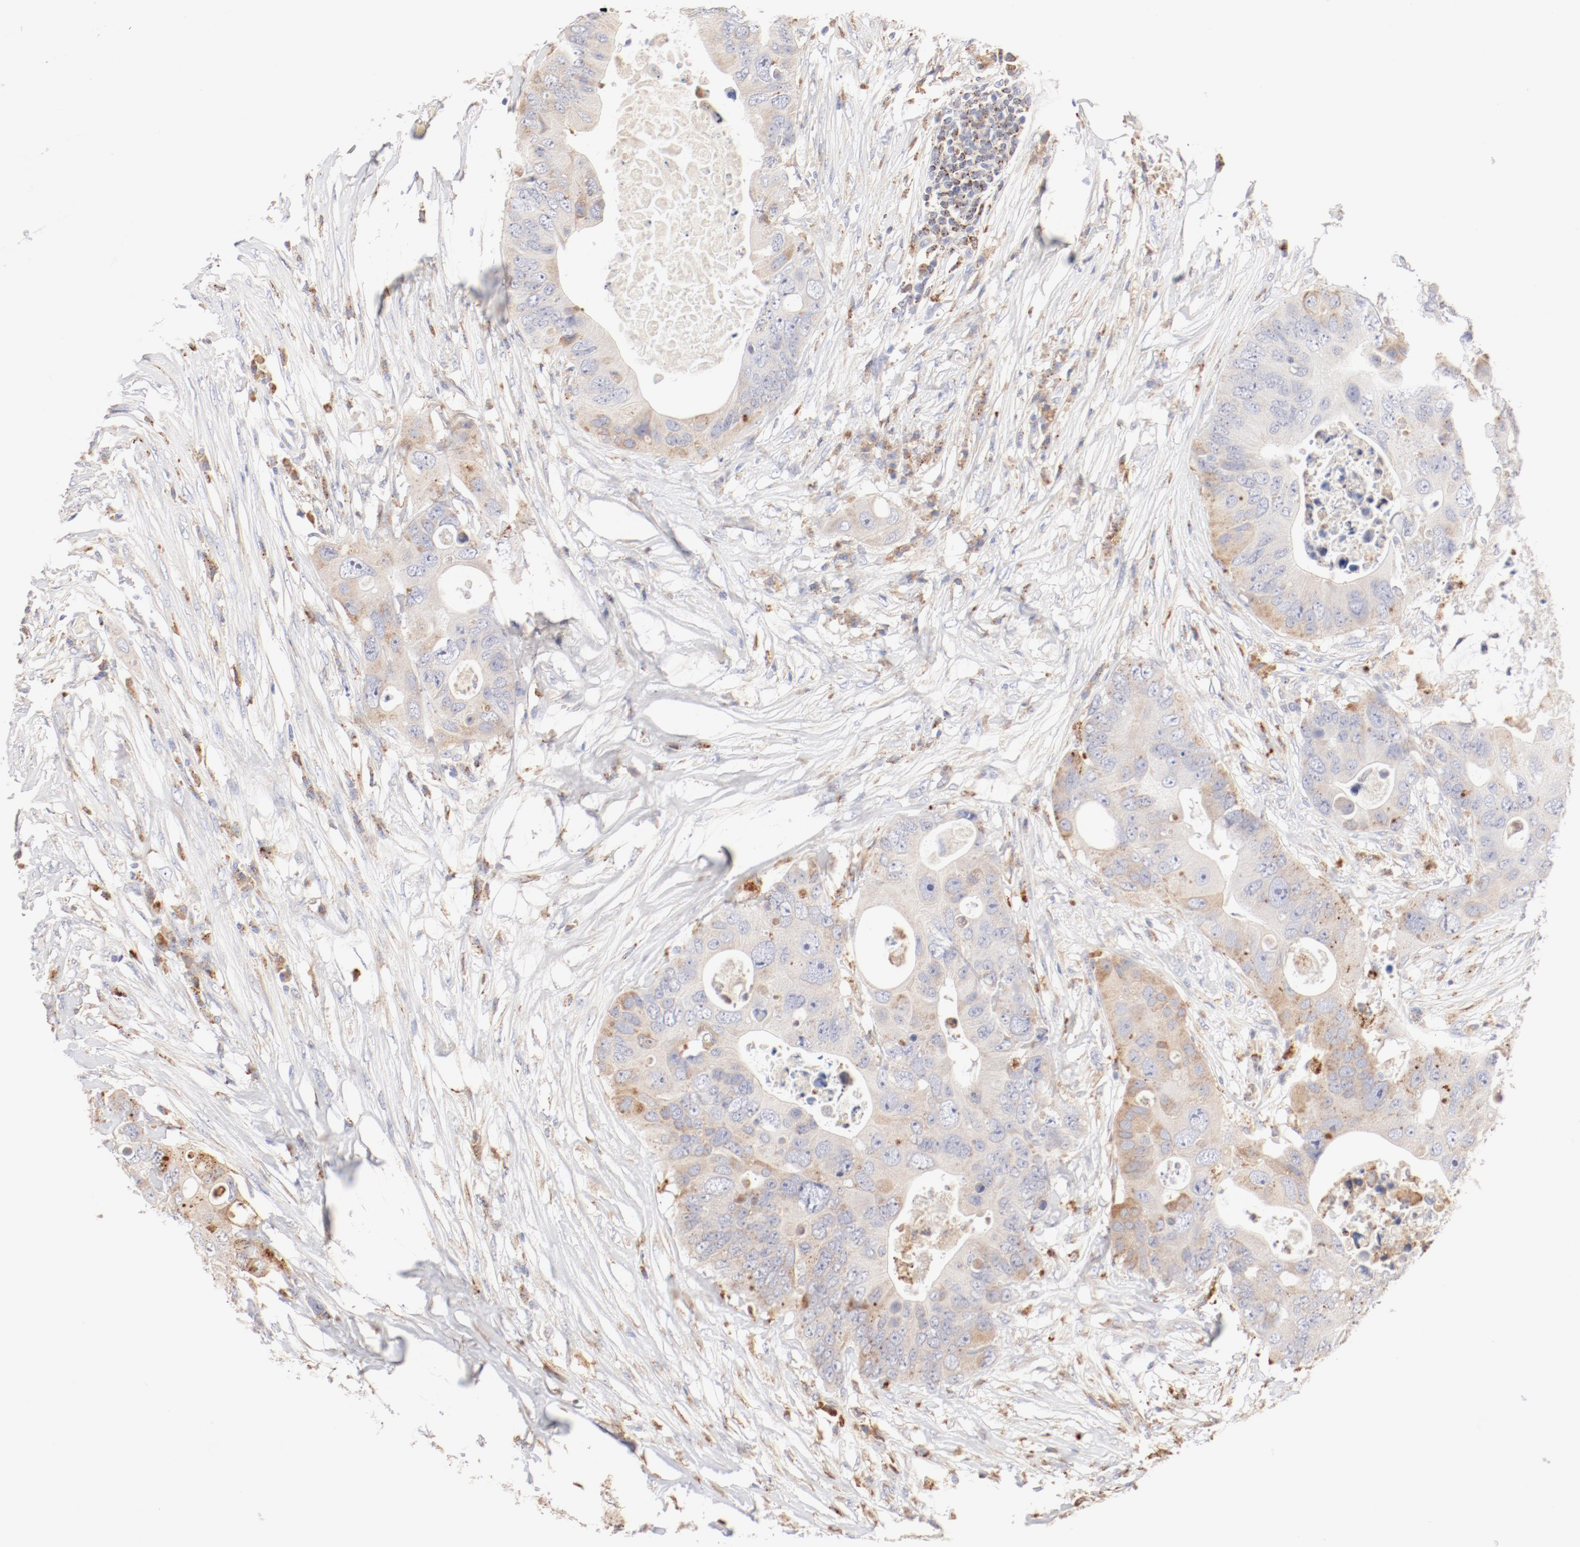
{"staining": {"intensity": "weak", "quantity": ">75%", "location": "cytoplasmic/membranous"}, "tissue": "colorectal cancer", "cell_type": "Tumor cells", "image_type": "cancer", "snomed": [{"axis": "morphology", "description": "Adenocarcinoma, NOS"}, {"axis": "topography", "description": "Colon"}], "caption": "The image shows a brown stain indicating the presence of a protein in the cytoplasmic/membranous of tumor cells in colorectal adenocarcinoma. The staining was performed using DAB to visualize the protein expression in brown, while the nuclei were stained in blue with hematoxylin (Magnification: 20x).", "gene": "CTSH", "patient": {"sex": "male", "age": 71}}